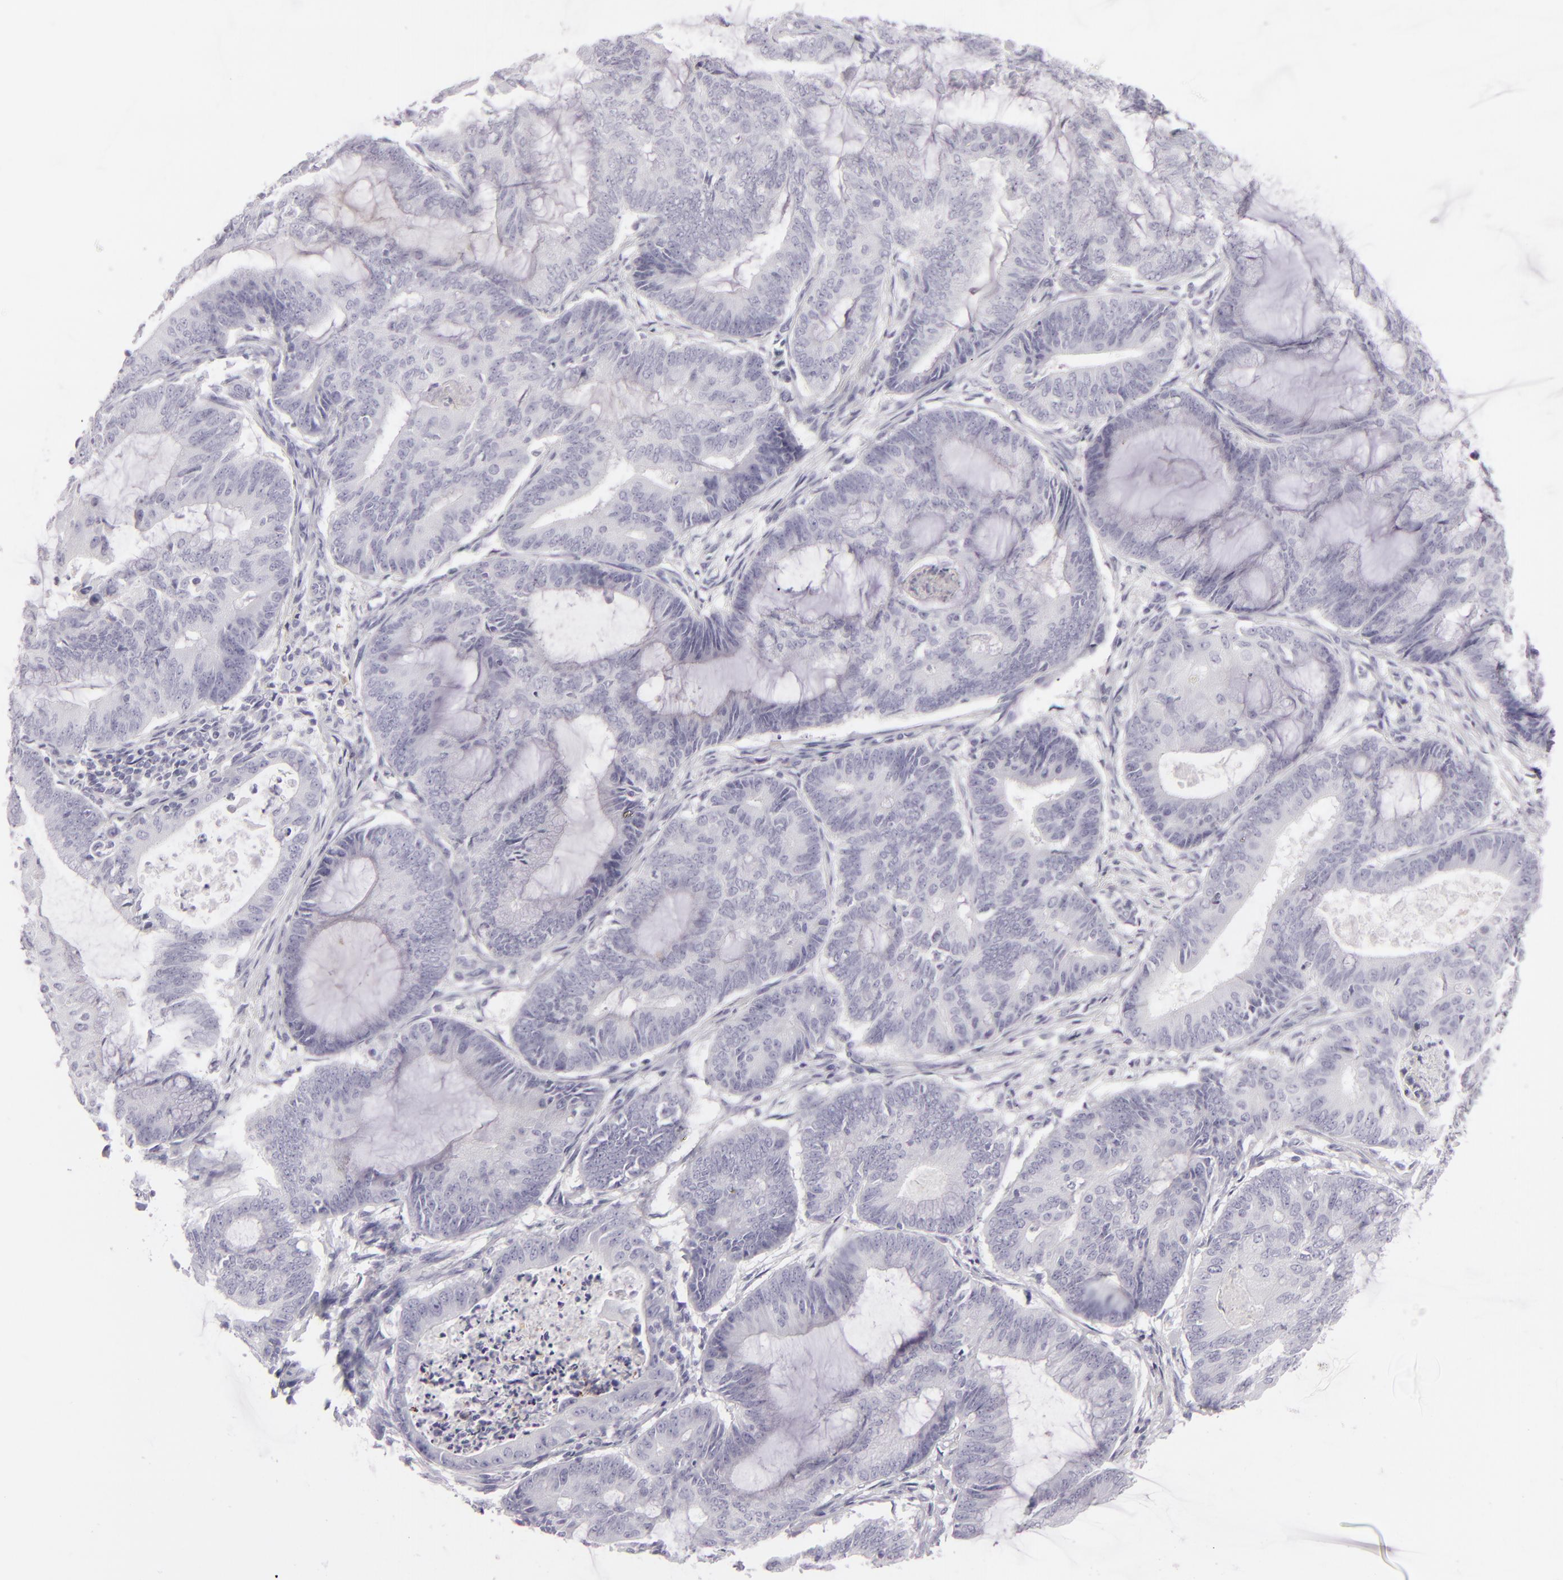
{"staining": {"intensity": "negative", "quantity": "none", "location": "none"}, "tissue": "endometrial cancer", "cell_type": "Tumor cells", "image_type": "cancer", "snomed": [{"axis": "morphology", "description": "Adenocarcinoma, NOS"}, {"axis": "topography", "description": "Endometrium"}], "caption": "High power microscopy image of an IHC histopathology image of endometrial cancer, revealing no significant positivity in tumor cells.", "gene": "CDX2", "patient": {"sex": "female", "age": 63}}